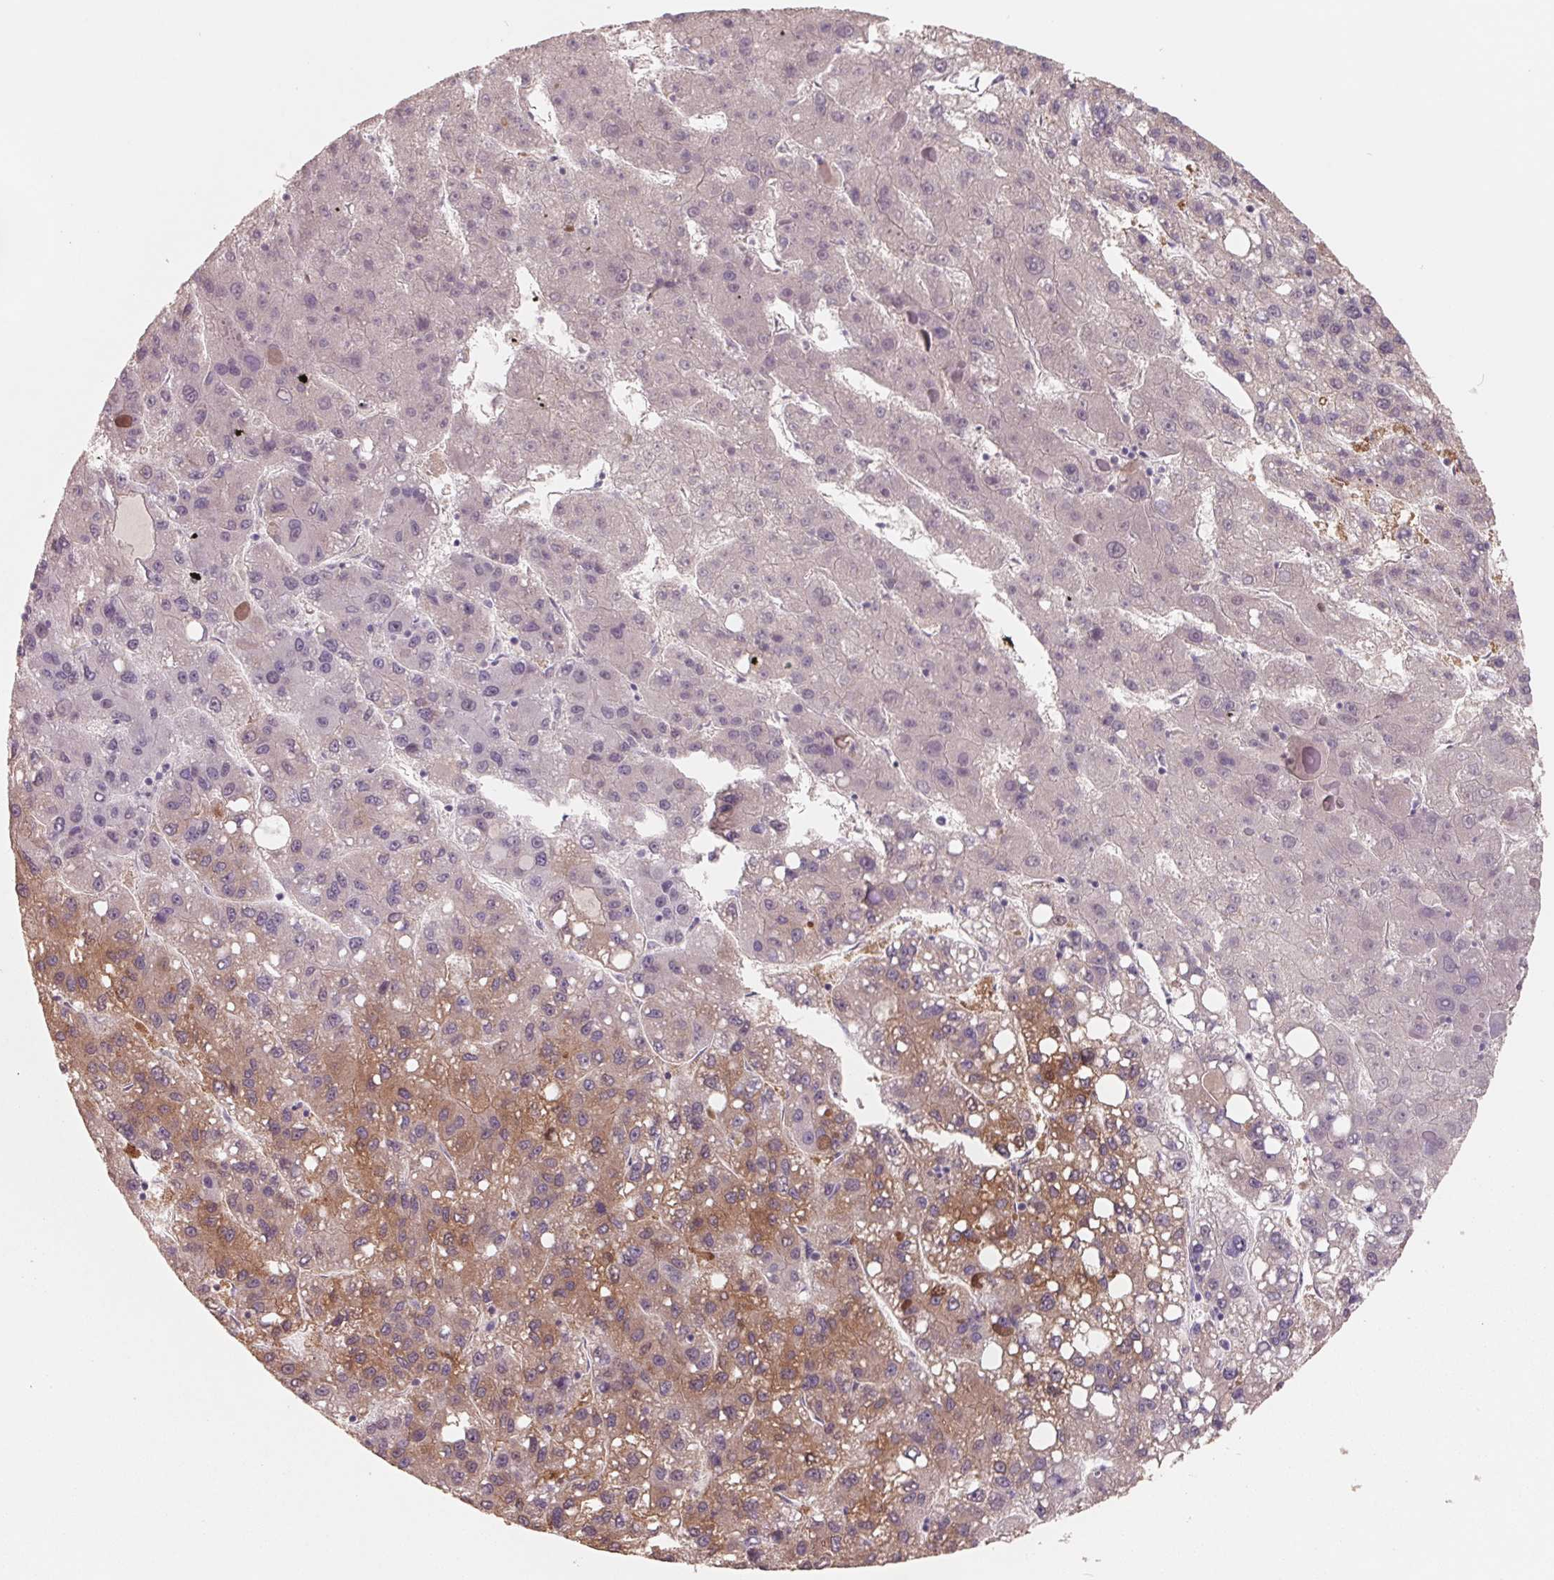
{"staining": {"intensity": "moderate", "quantity": "<25%", "location": "cytoplasmic/membranous"}, "tissue": "liver cancer", "cell_type": "Tumor cells", "image_type": "cancer", "snomed": [{"axis": "morphology", "description": "Carcinoma, Hepatocellular, NOS"}, {"axis": "topography", "description": "Liver"}], "caption": "Immunohistochemical staining of liver cancer exhibits moderate cytoplasmic/membranous protein staining in approximately <25% of tumor cells.", "gene": "FTCD", "patient": {"sex": "female", "age": 82}}